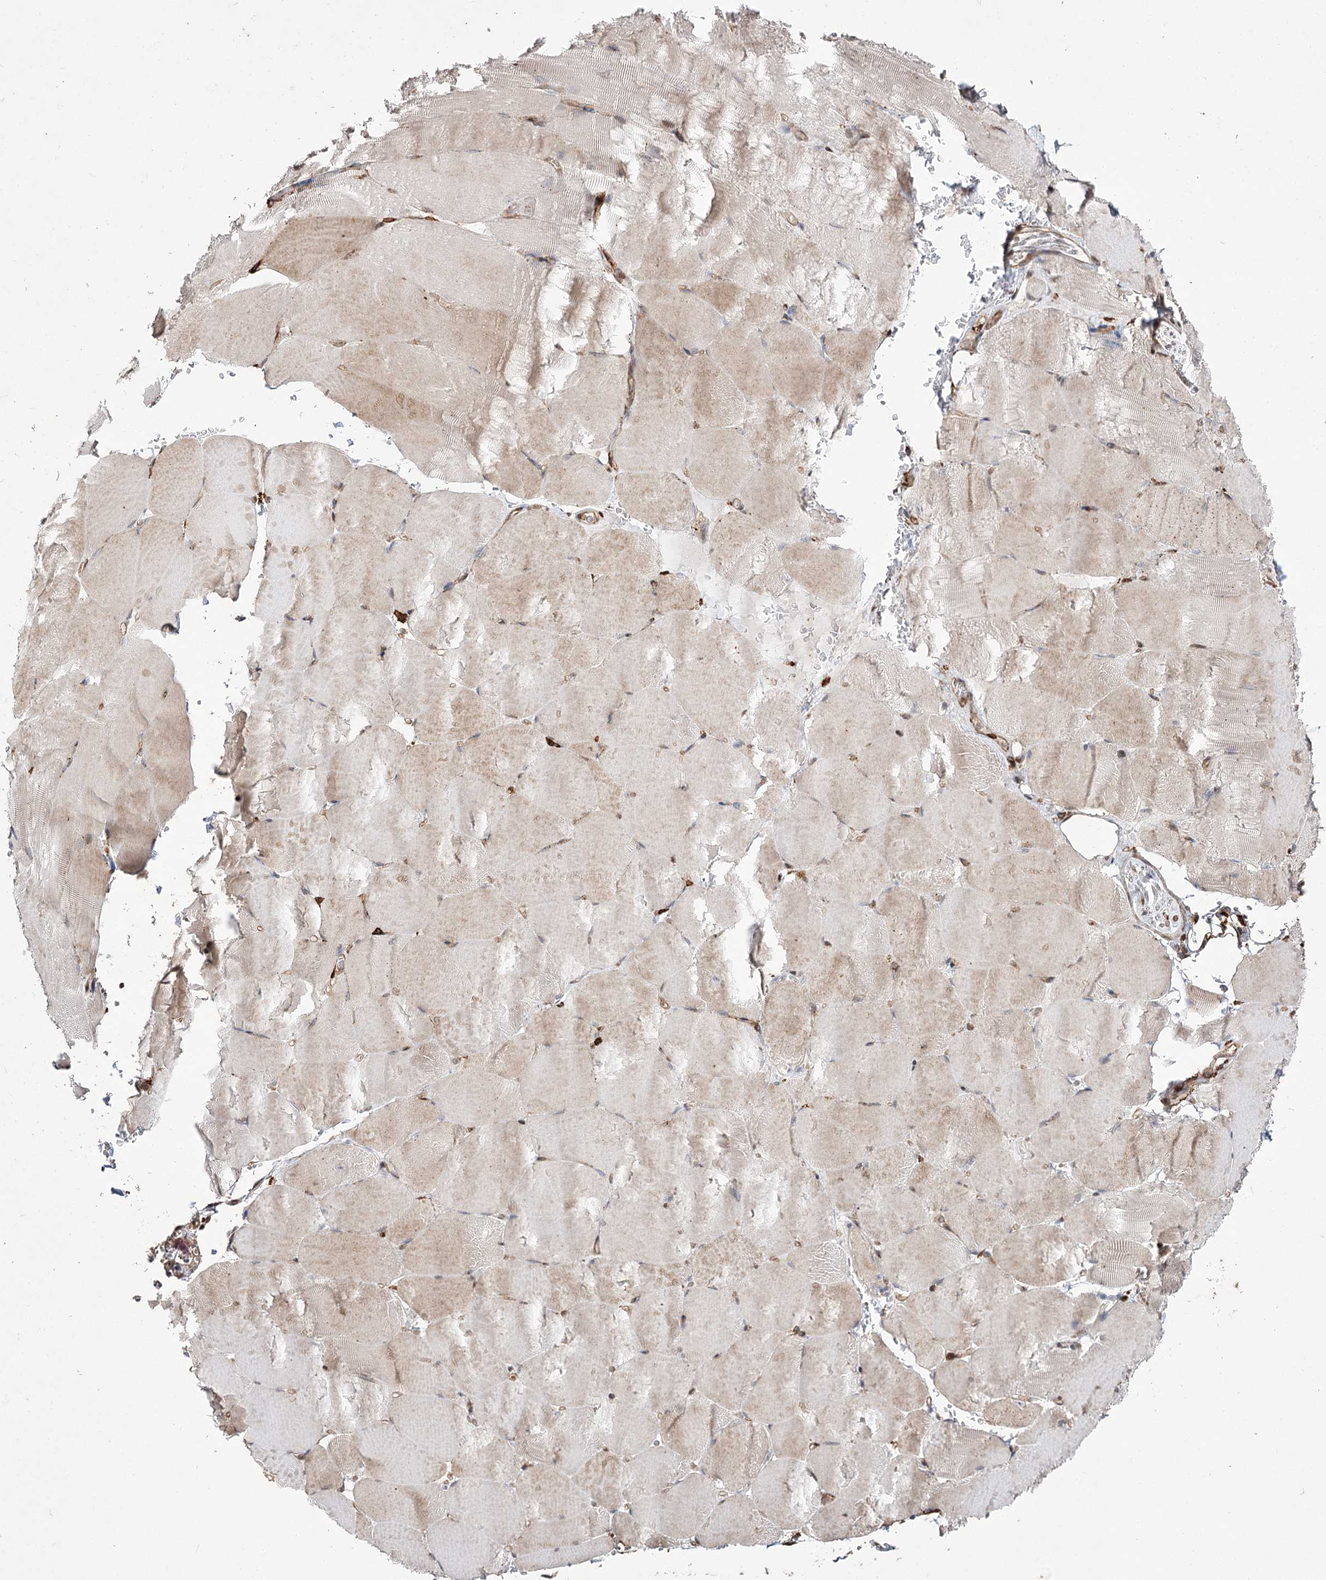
{"staining": {"intensity": "weak", "quantity": "<25%", "location": "cytoplasmic/membranous"}, "tissue": "skeletal muscle", "cell_type": "Myocytes", "image_type": "normal", "snomed": [{"axis": "morphology", "description": "Normal tissue, NOS"}, {"axis": "topography", "description": "Skeletal muscle"}, {"axis": "topography", "description": "Parathyroid gland"}], "caption": "IHC histopathology image of unremarkable human skeletal muscle stained for a protein (brown), which displays no expression in myocytes.", "gene": "FANCL", "patient": {"sex": "female", "age": 37}}